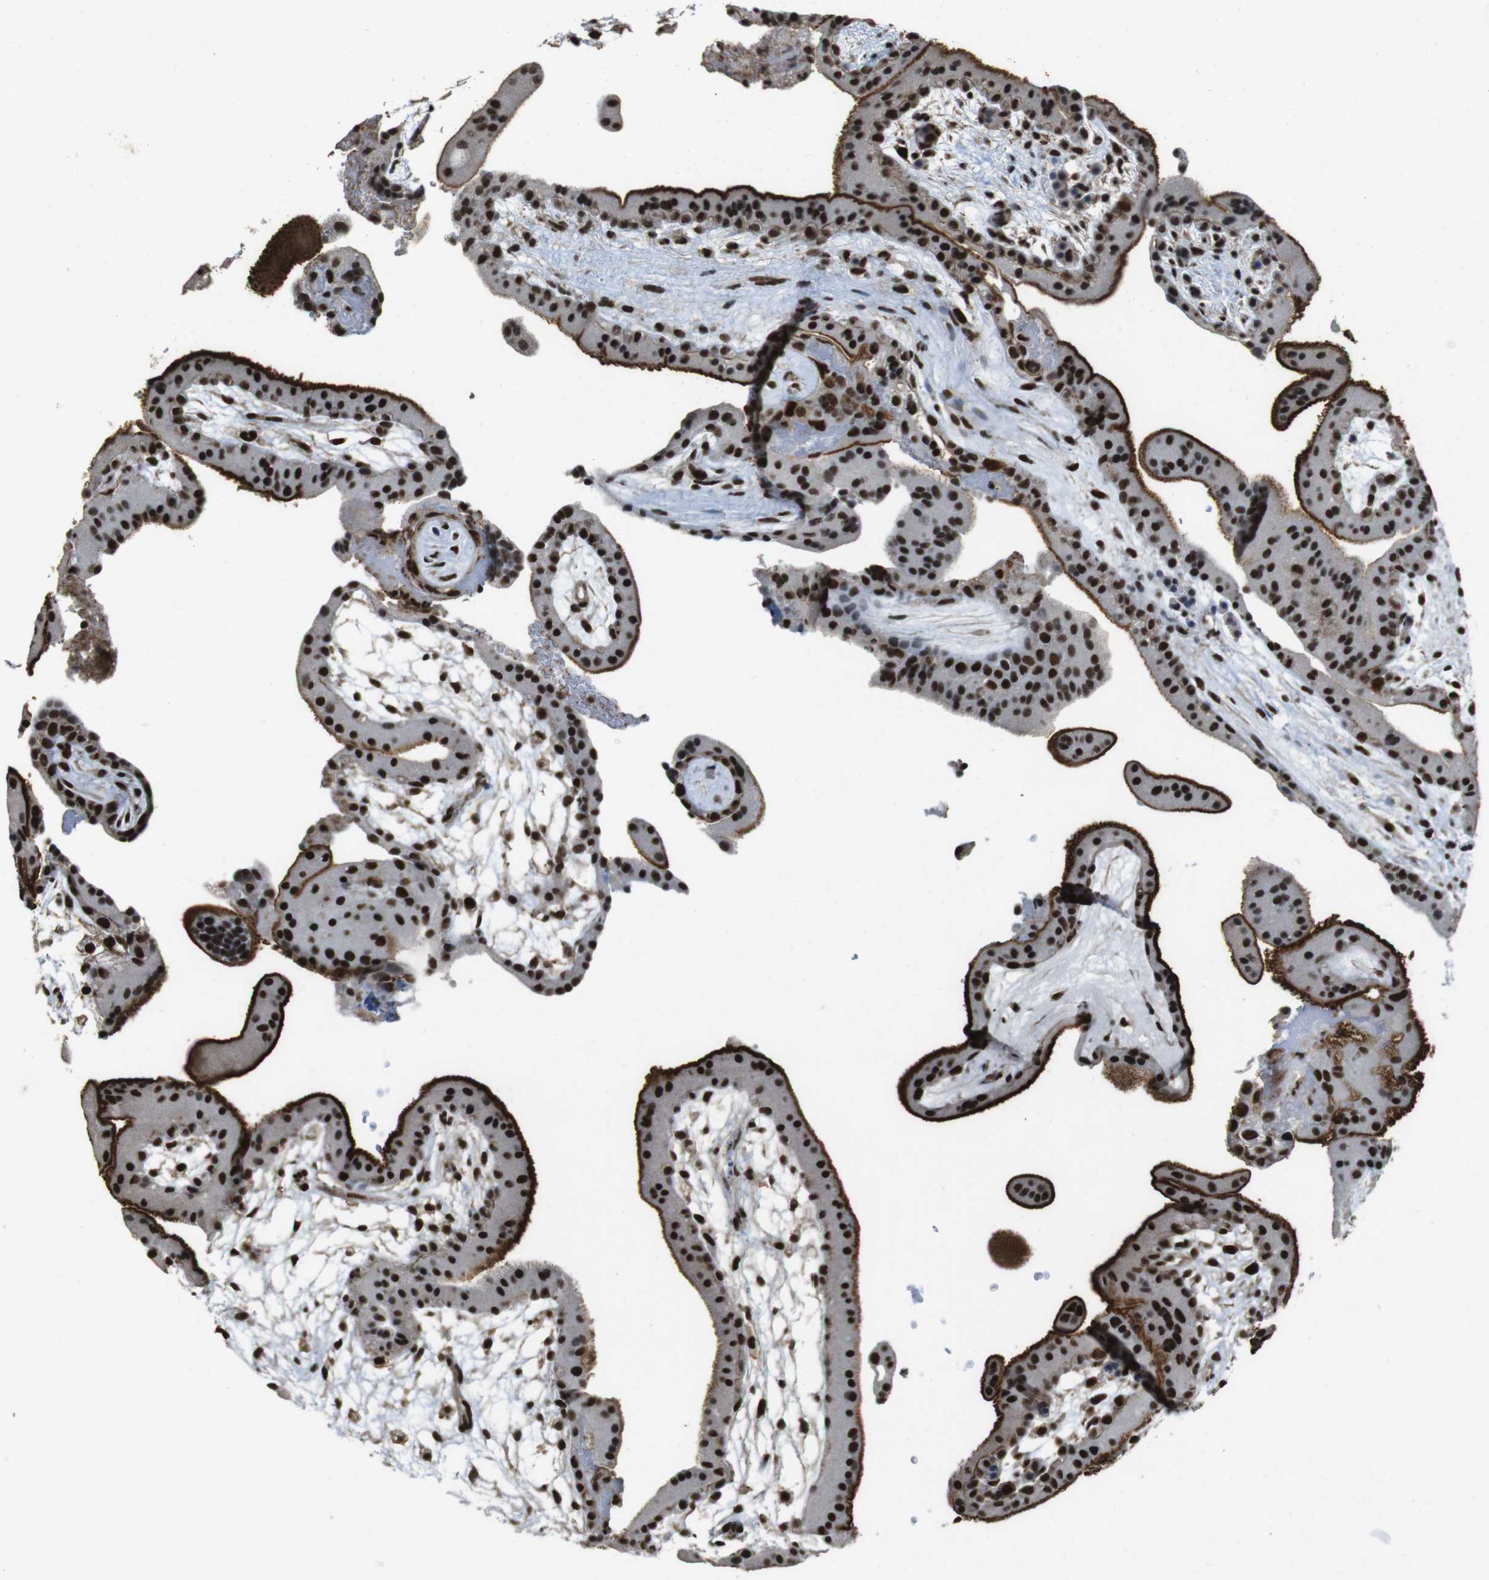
{"staining": {"intensity": "strong", "quantity": ">75%", "location": "cytoplasmic/membranous,nuclear"}, "tissue": "placenta", "cell_type": "Trophoblastic cells", "image_type": "normal", "snomed": [{"axis": "morphology", "description": "Normal tissue, NOS"}, {"axis": "topography", "description": "Placenta"}], "caption": "The immunohistochemical stain labels strong cytoplasmic/membranous,nuclear expression in trophoblastic cells of unremarkable placenta.", "gene": "CSNK2B", "patient": {"sex": "female", "age": 19}}